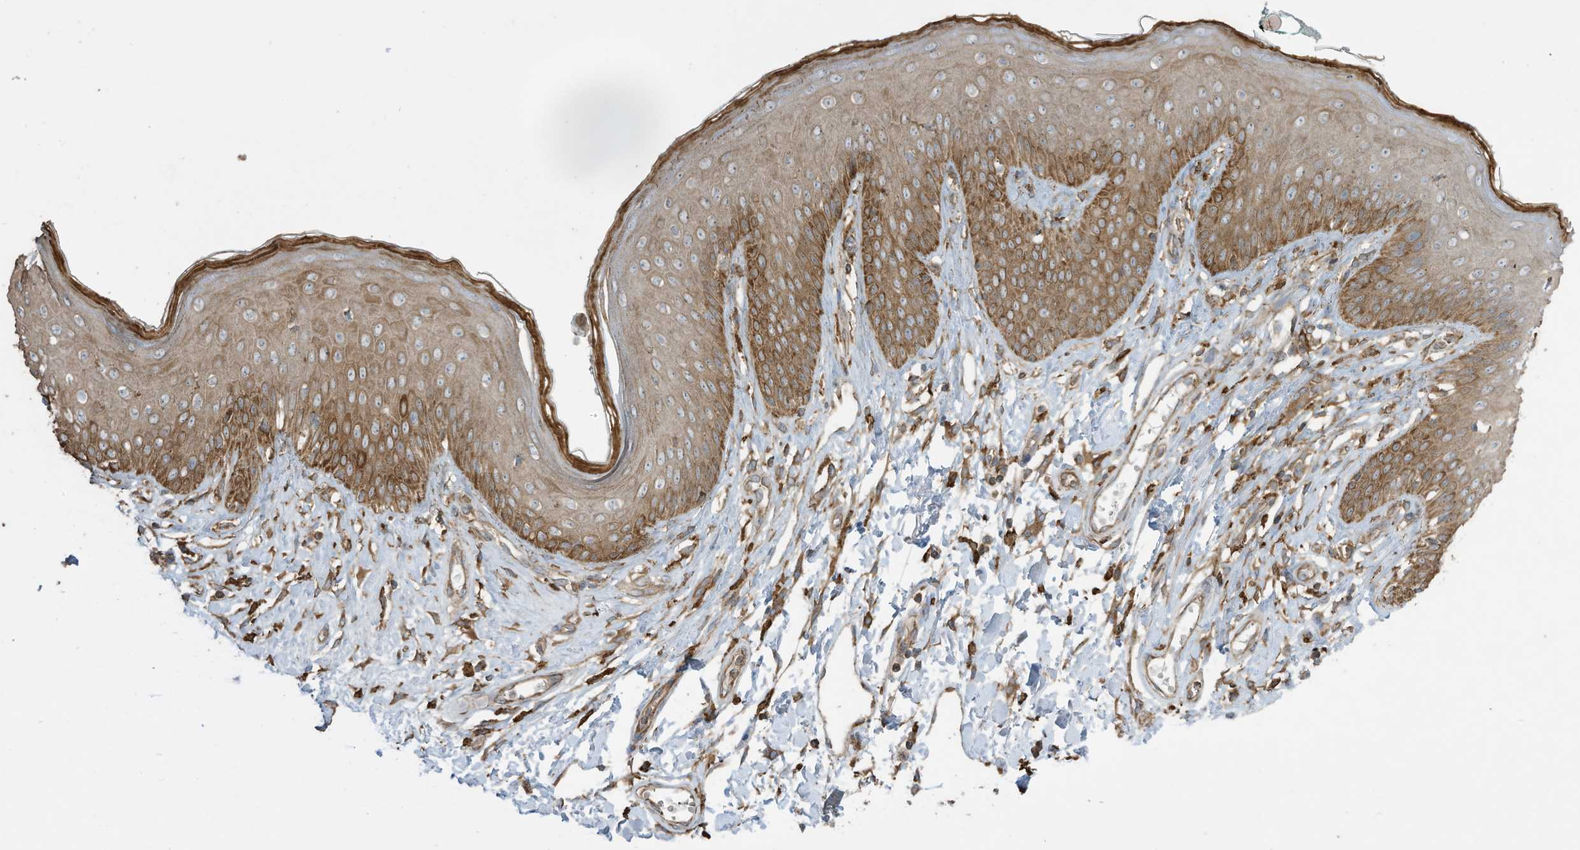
{"staining": {"intensity": "moderate", "quantity": ">75%", "location": "cytoplasmic/membranous"}, "tissue": "skin", "cell_type": "Epidermal cells", "image_type": "normal", "snomed": [{"axis": "morphology", "description": "Normal tissue, NOS"}, {"axis": "morphology", "description": "Squamous cell carcinoma, NOS"}, {"axis": "topography", "description": "Vulva"}], "caption": "Epidermal cells demonstrate medium levels of moderate cytoplasmic/membranous expression in about >75% of cells in normal skin.", "gene": "CGAS", "patient": {"sex": "female", "age": 85}}